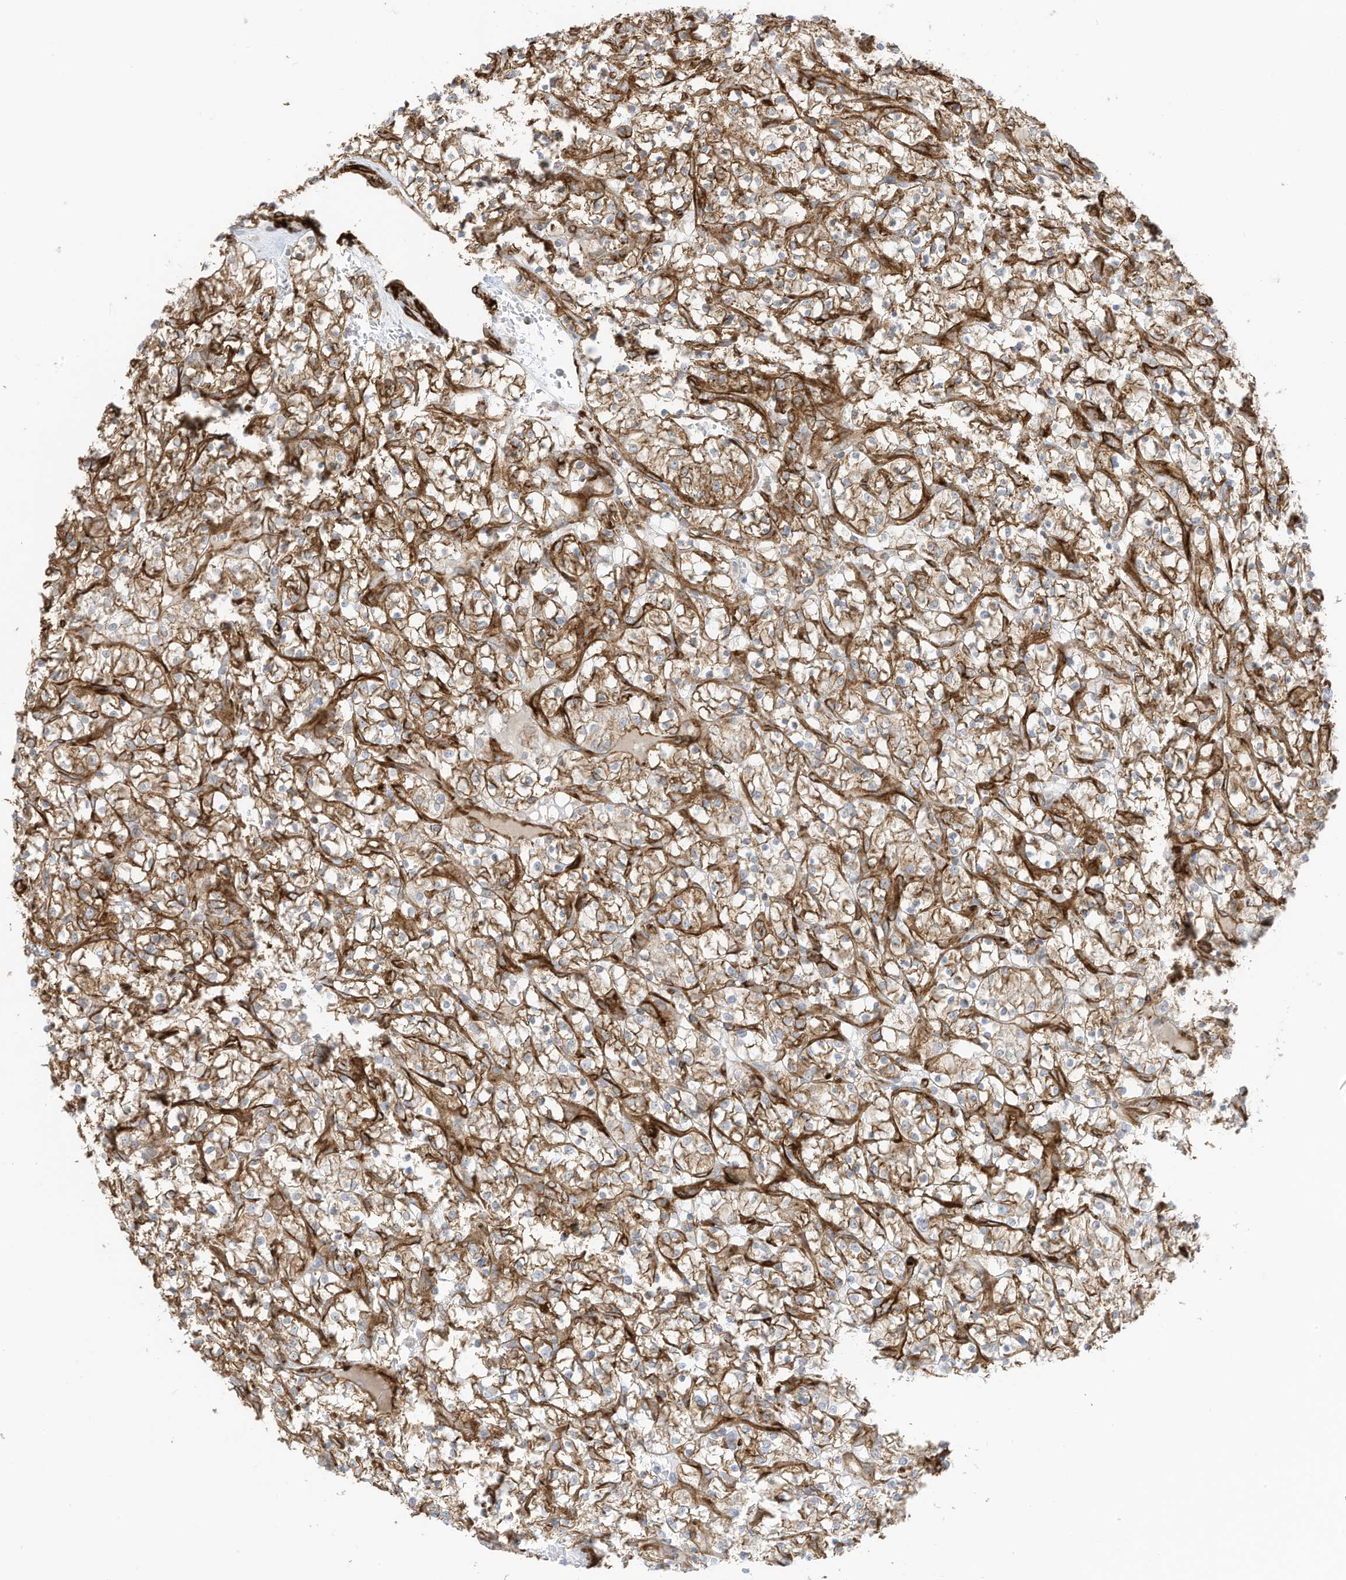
{"staining": {"intensity": "moderate", "quantity": ">75%", "location": "cytoplasmic/membranous"}, "tissue": "renal cancer", "cell_type": "Tumor cells", "image_type": "cancer", "snomed": [{"axis": "morphology", "description": "Adenocarcinoma, NOS"}, {"axis": "topography", "description": "Kidney"}], "caption": "Human renal cancer (adenocarcinoma) stained with a brown dye displays moderate cytoplasmic/membranous positive expression in about >75% of tumor cells.", "gene": "ABCB7", "patient": {"sex": "female", "age": 69}}